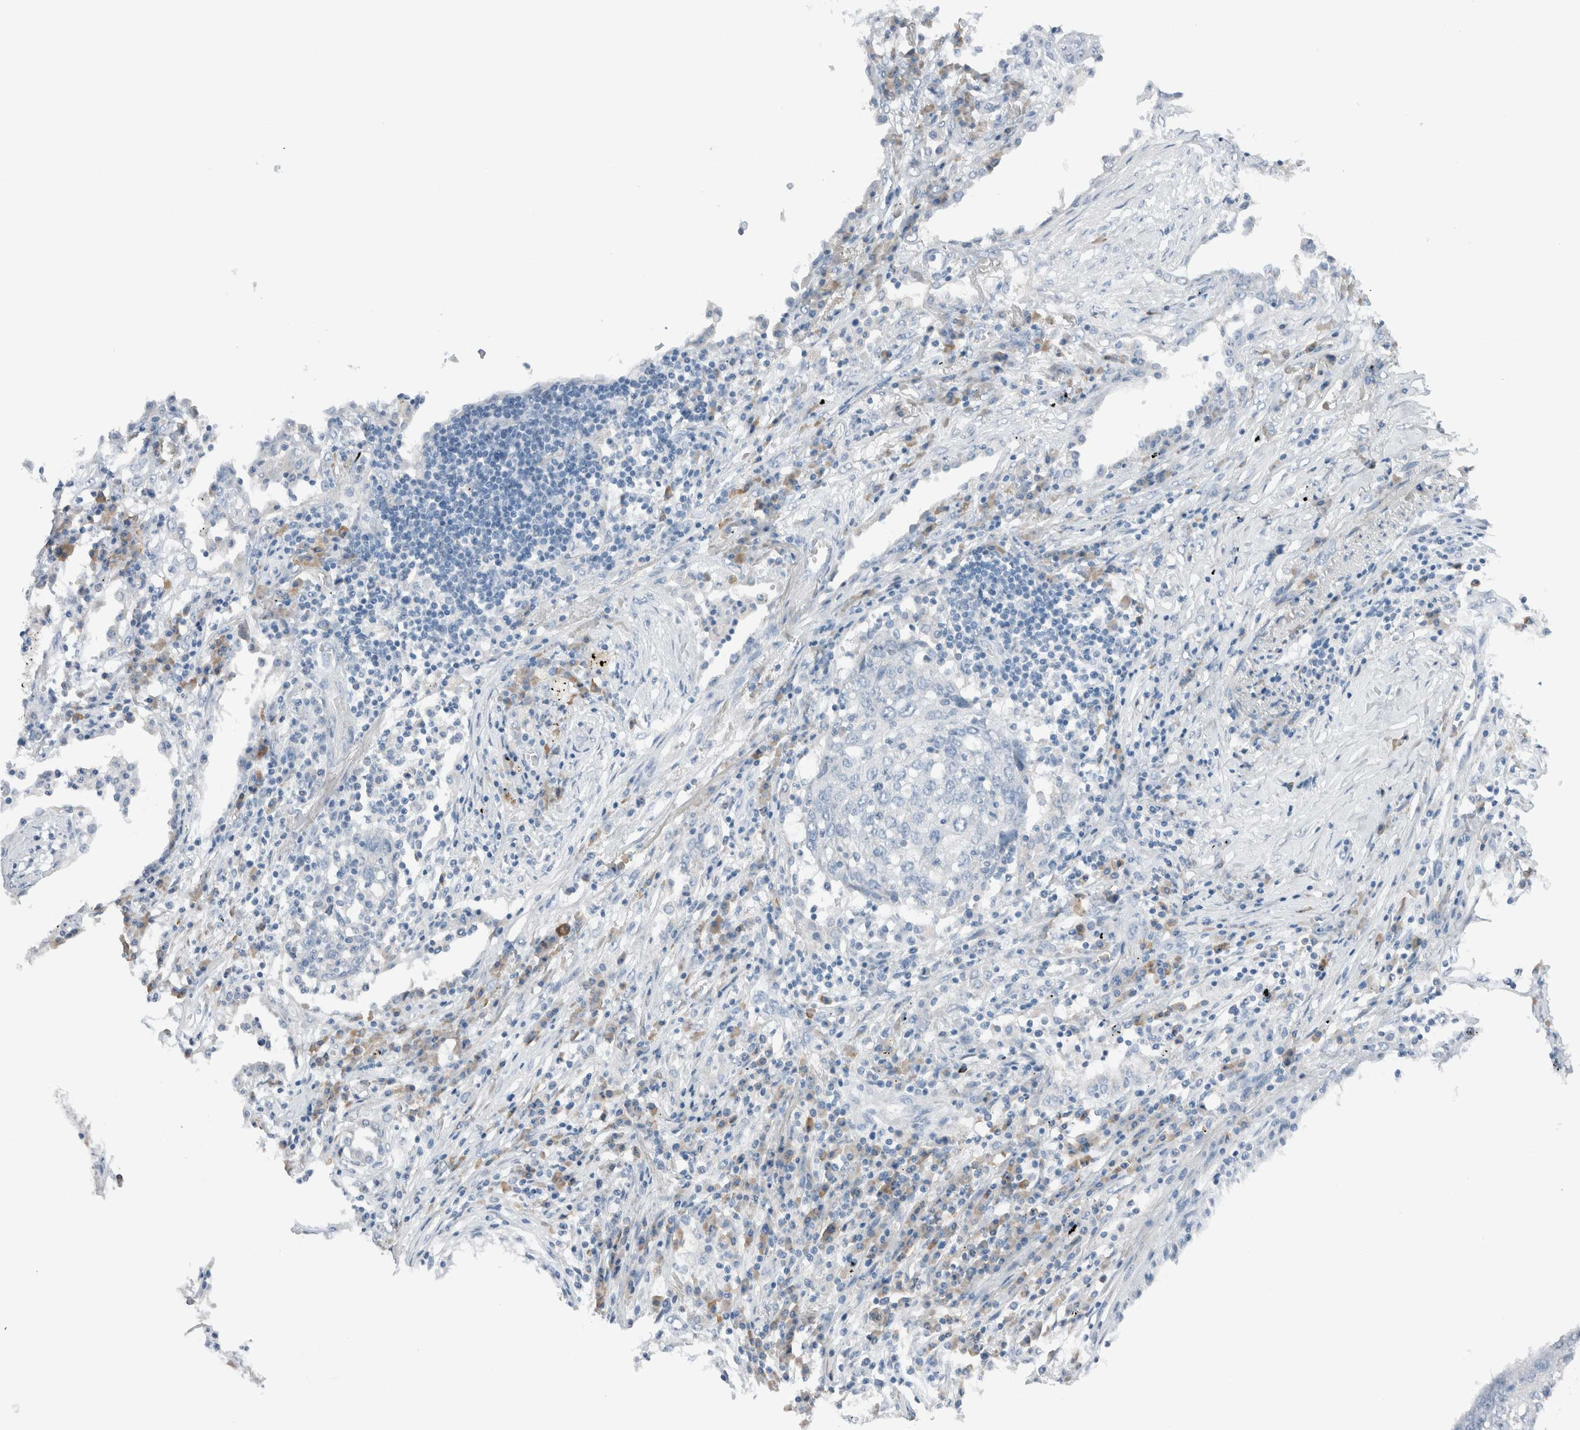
{"staining": {"intensity": "negative", "quantity": "none", "location": "none"}, "tissue": "lung cancer", "cell_type": "Tumor cells", "image_type": "cancer", "snomed": [{"axis": "morphology", "description": "Squamous cell carcinoma, NOS"}, {"axis": "topography", "description": "Lung"}], "caption": "This is an IHC image of human lung cancer. There is no expression in tumor cells.", "gene": "DUOX1", "patient": {"sex": "female", "age": 63}}